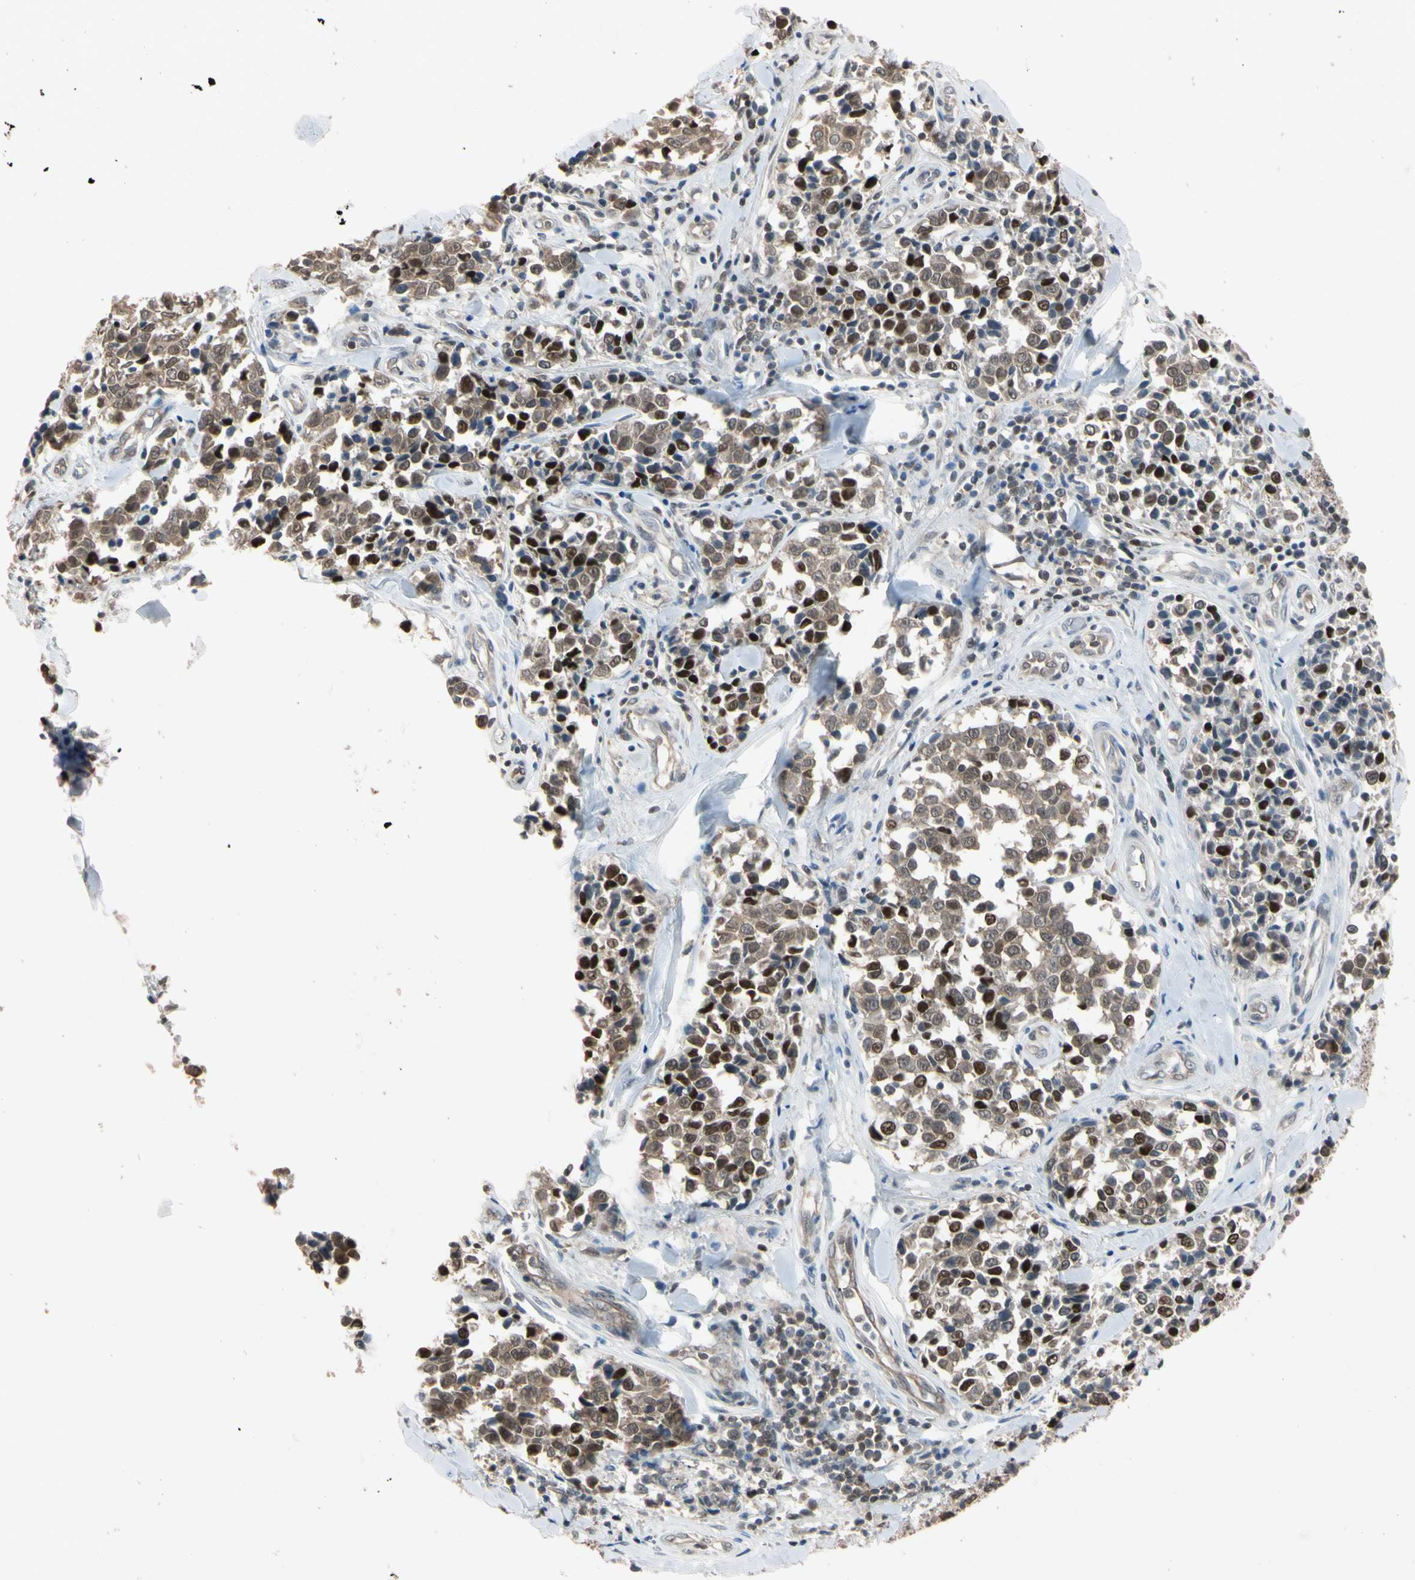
{"staining": {"intensity": "weak", "quantity": ">75%", "location": "cytoplasmic/membranous,nuclear"}, "tissue": "melanoma", "cell_type": "Tumor cells", "image_type": "cancer", "snomed": [{"axis": "morphology", "description": "Malignant melanoma, NOS"}, {"axis": "topography", "description": "Skin"}], "caption": "Immunohistochemistry (IHC) image of neoplastic tissue: melanoma stained using immunohistochemistry shows low levels of weak protein expression localized specifically in the cytoplasmic/membranous and nuclear of tumor cells, appearing as a cytoplasmic/membranous and nuclear brown color.", "gene": "UBE2I", "patient": {"sex": "female", "age": 64}}